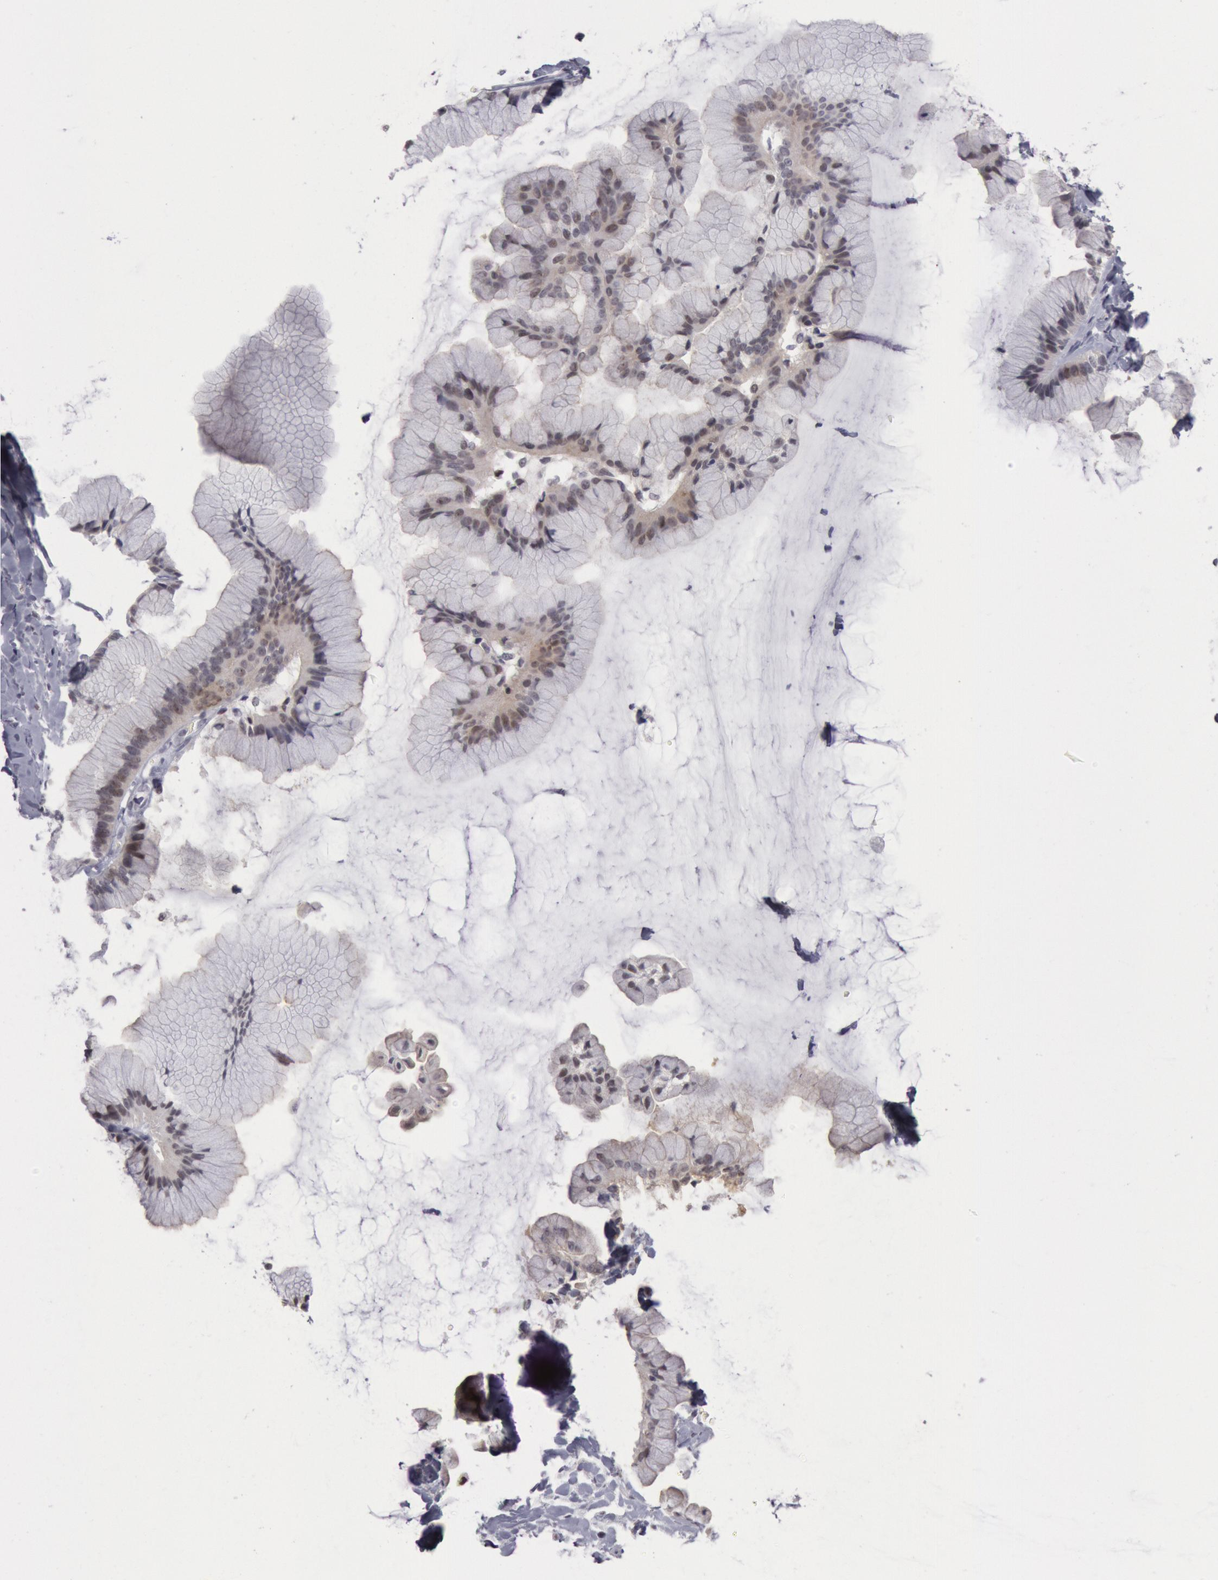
{"staining": {"intensity": "moderate", "quantity": "25%-75%", "location": "cytoplasmic/membranous"}, "tissue": "ovarian cancer", "cell_type": "Tumor cells", "image_type": "cancer", "snomed": [{"axis": "morphology", "description": "Cystadenocarcinoma, mucinous, NOS"}, {"axis": "topography", "description": "Ovary"}], "caption": "DAB immunohistochemical staining of human ovarian cancer (mucinous cystadenocarcinoma) shows moderate cytoplasmic/membranous protein staining in about 25%-75% of tumor cells.", "gene": "JOSD1", "patient": {"sex": "female", "age": 41}}